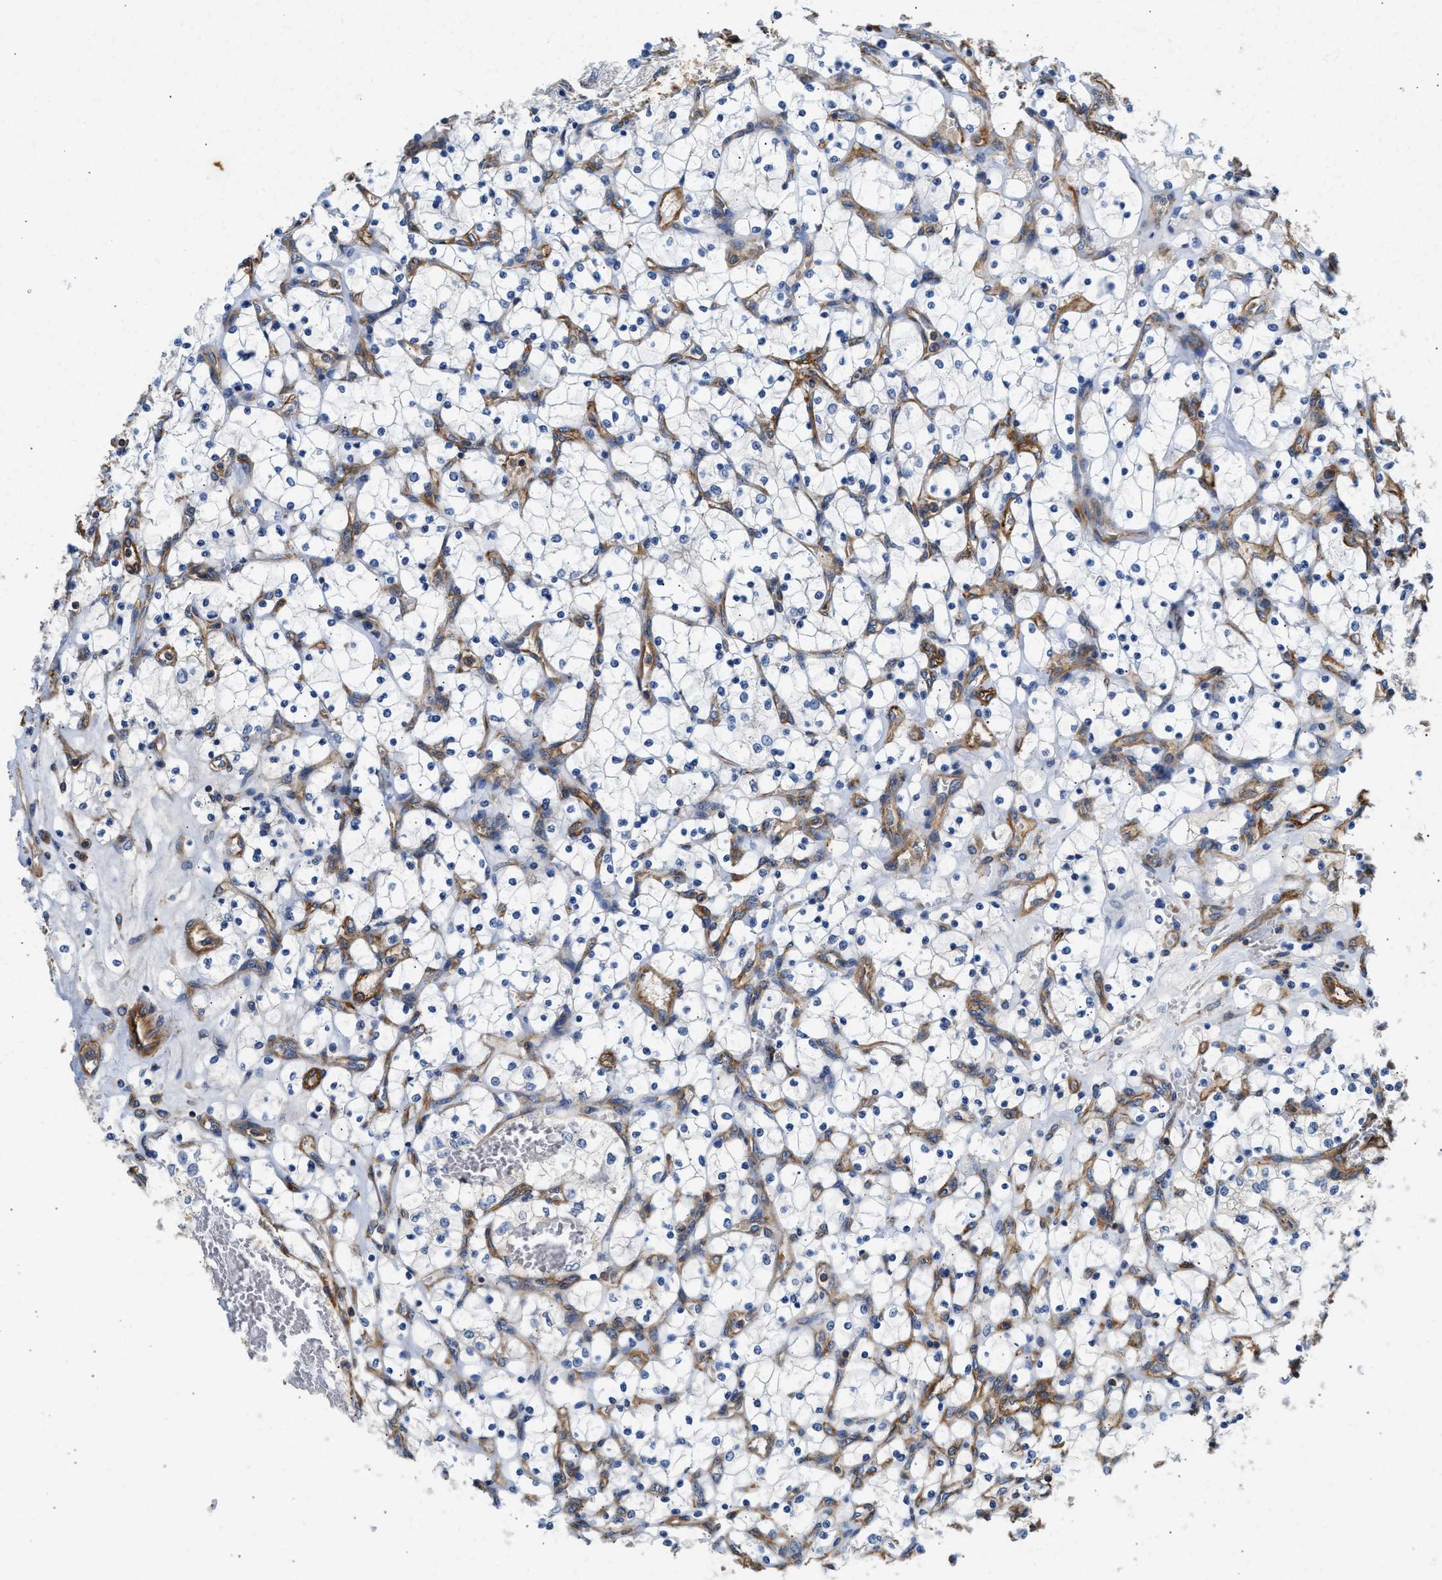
{"staining": {"intensity": "negative", "quantity": "none", "location": "none"}, "tissue": "renal cancer", "cell_type": "Tumor cells", "image_type": "cancer", "snomed": [{"axis": "morphology", "description": "Adenocarcinoma, NOS"}, {"axis": "topography", "description": "Kidney"}], "caption": "A histopathology image of adenocarcinoma (renal) stained for a protein shows no brown staining in tumor cells.", "gene": "SAMD9L", "patient": {"sex": "female", "age": 69}}